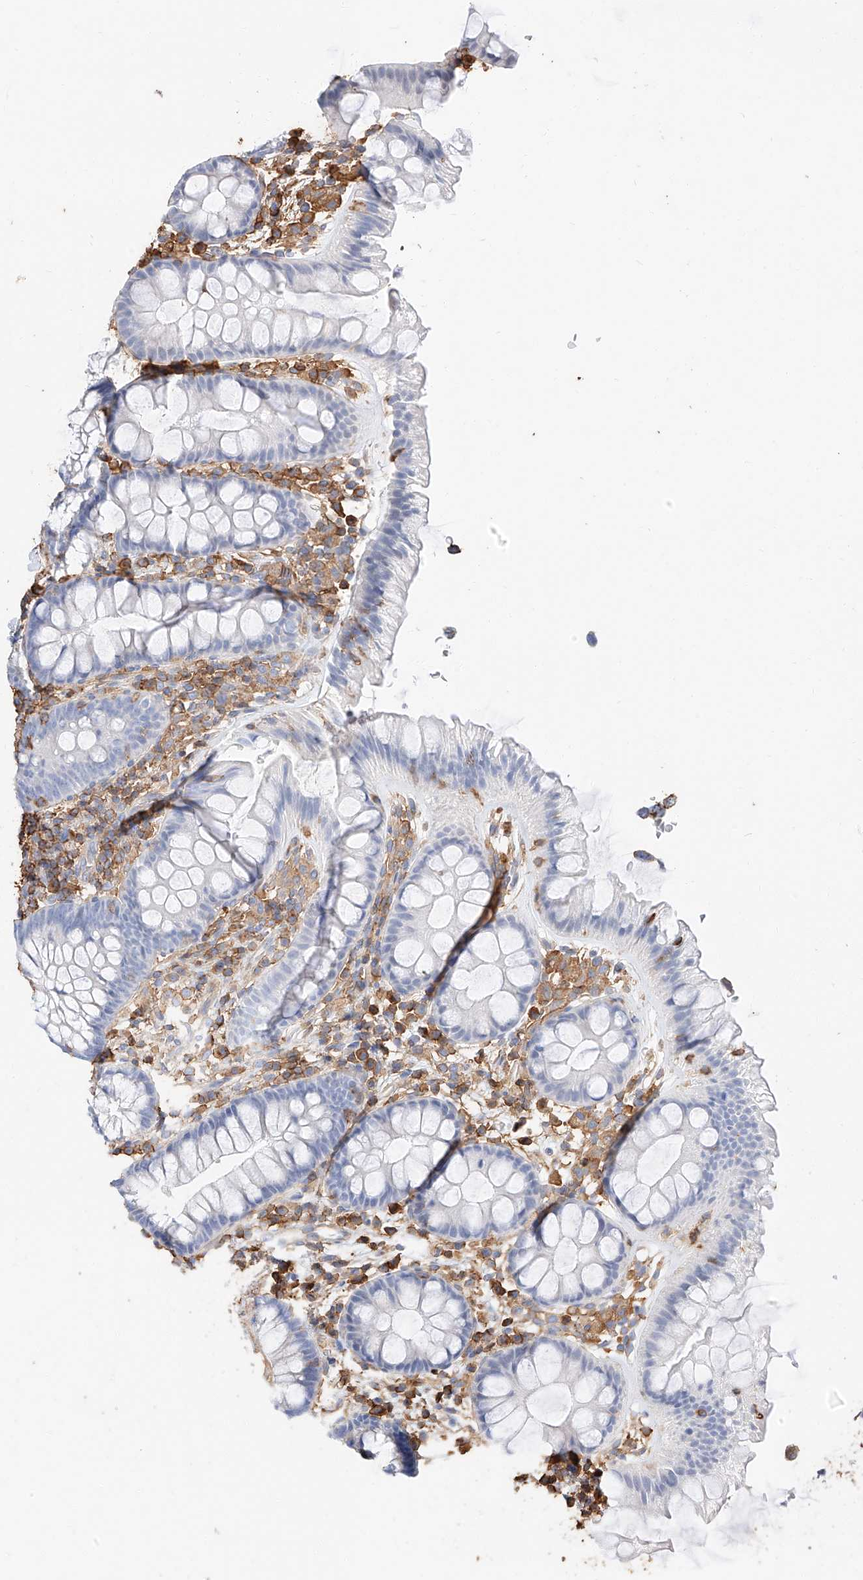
{"staining": {"intensity": "moderate", "quantity": "25%-75%", "location": "cytoplasmic/membranous"}, "tissue": "colon", "cell_type": "Endothelial cells", "image_type": "normal", "snomed": [{"axis": "morphology", "description": "Normal tissue, NOS"}, {"axis": "topography", "description": "Colon"}], "caption": "High-magnification brightfield microscopy of benign colon stained with DAB (3,3'-diaminobenzidine) (brown) and counterstained with hematoxylin (blue). endothelial cells exhibit moderate cytoplasmic/membranous expression is present in approximately25%-75% of cells.", "gene": "WFS1", "patient": {"sex": "female", "age": 62}}